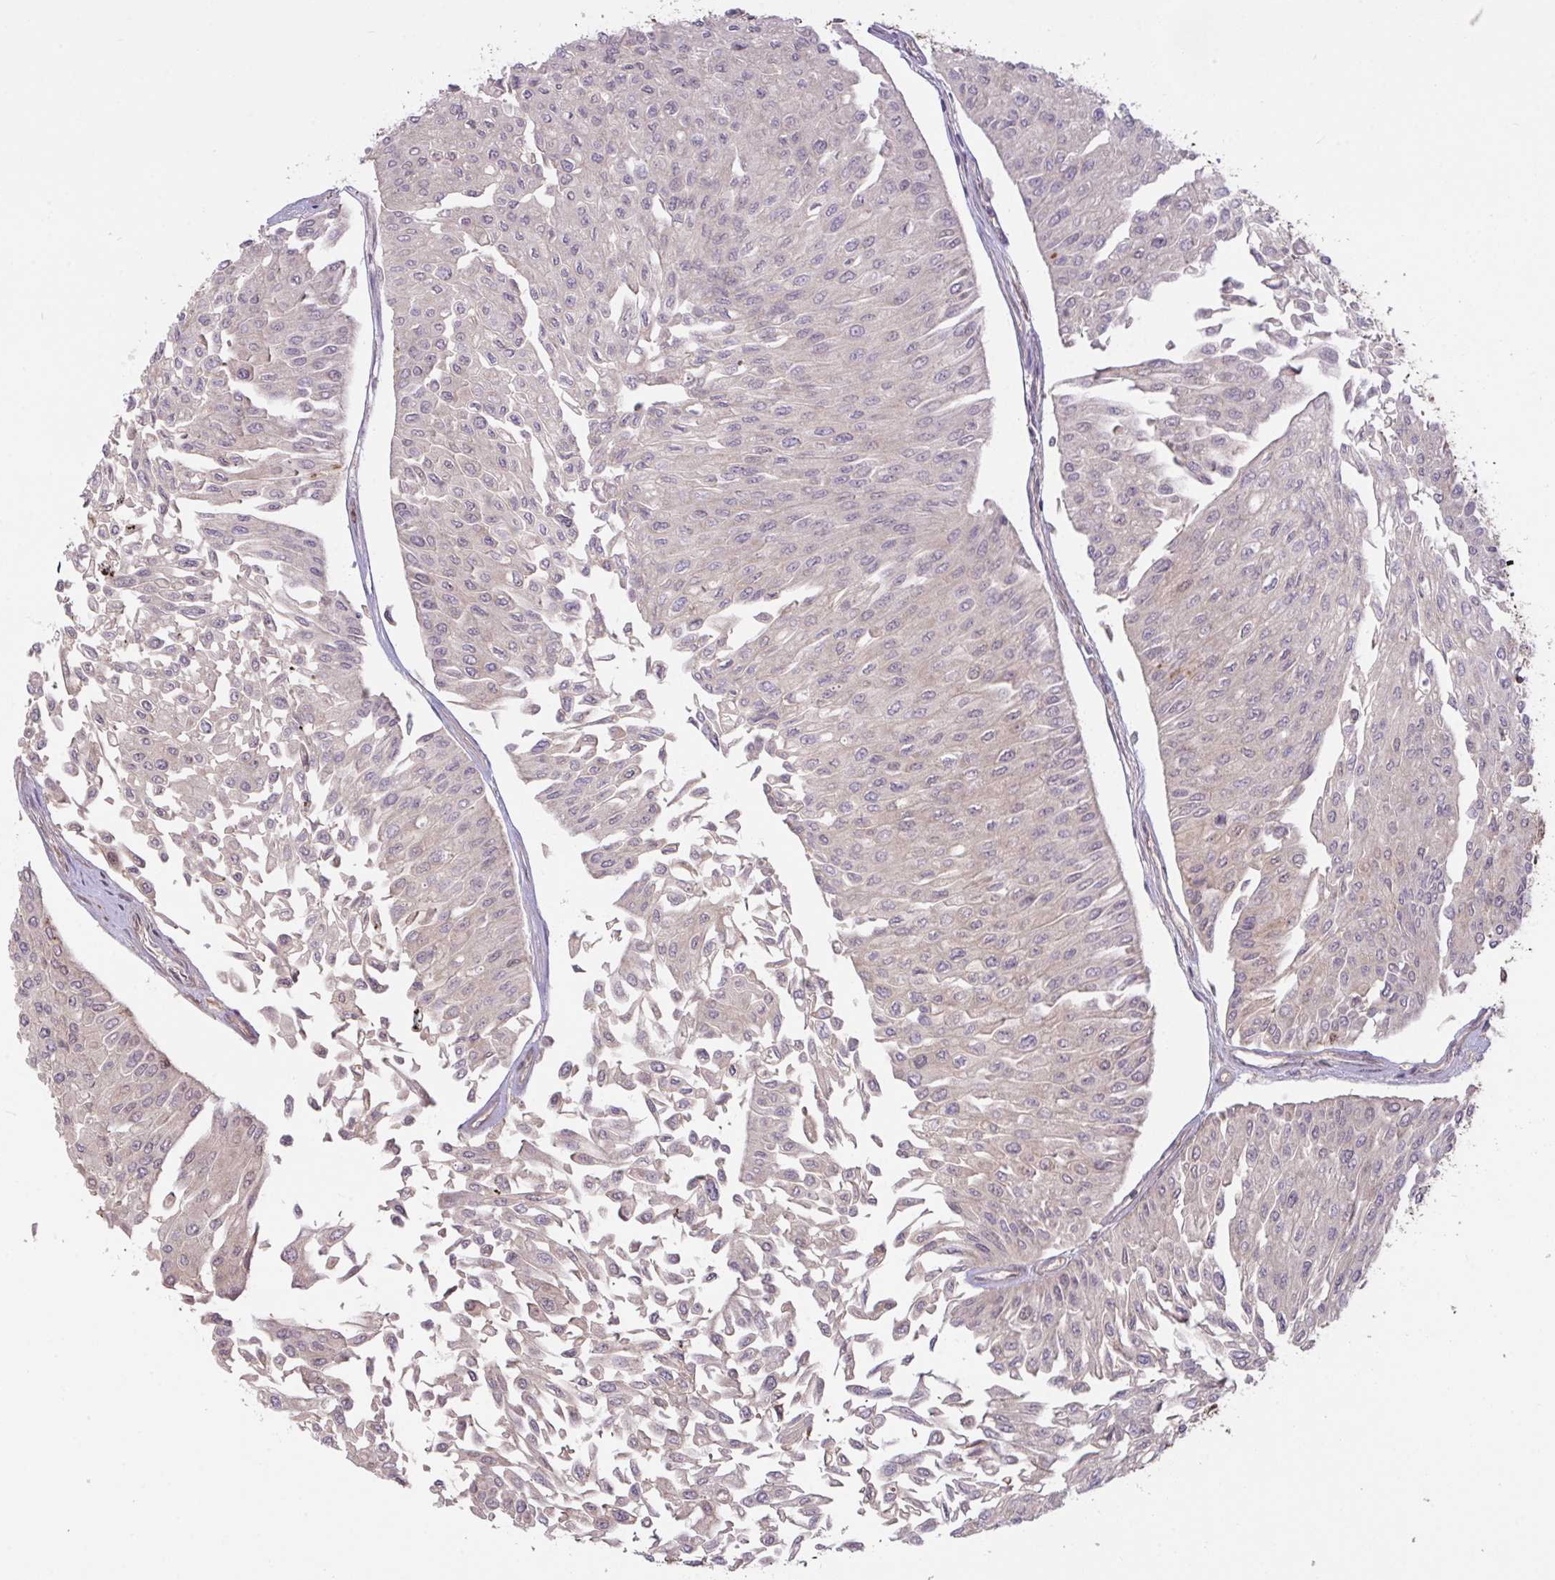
{"staining": {"intensity": "negative", "quantity": "none", "location": "none"}, "tissue": "urothelial cancer", "cell_type": "Tumor cells", "image_type": "cancer", "snomed": [{"axis": "morphology", "description": "Urothelial carcinoma, Low grade"}, {"axis": "topography", "description": "Urinary bladder"}], "caption": "DAB immunohistochemical staining of low-grade urothelial carcinoma shows no significant expression in tumor cells. (Brightfield microscopy of DAB (3,3'-diaminobenzidine) immunohistochemistry at high magnification).", "gene": "FCER1A", "patient": {"sex": "male", "age": 67}}